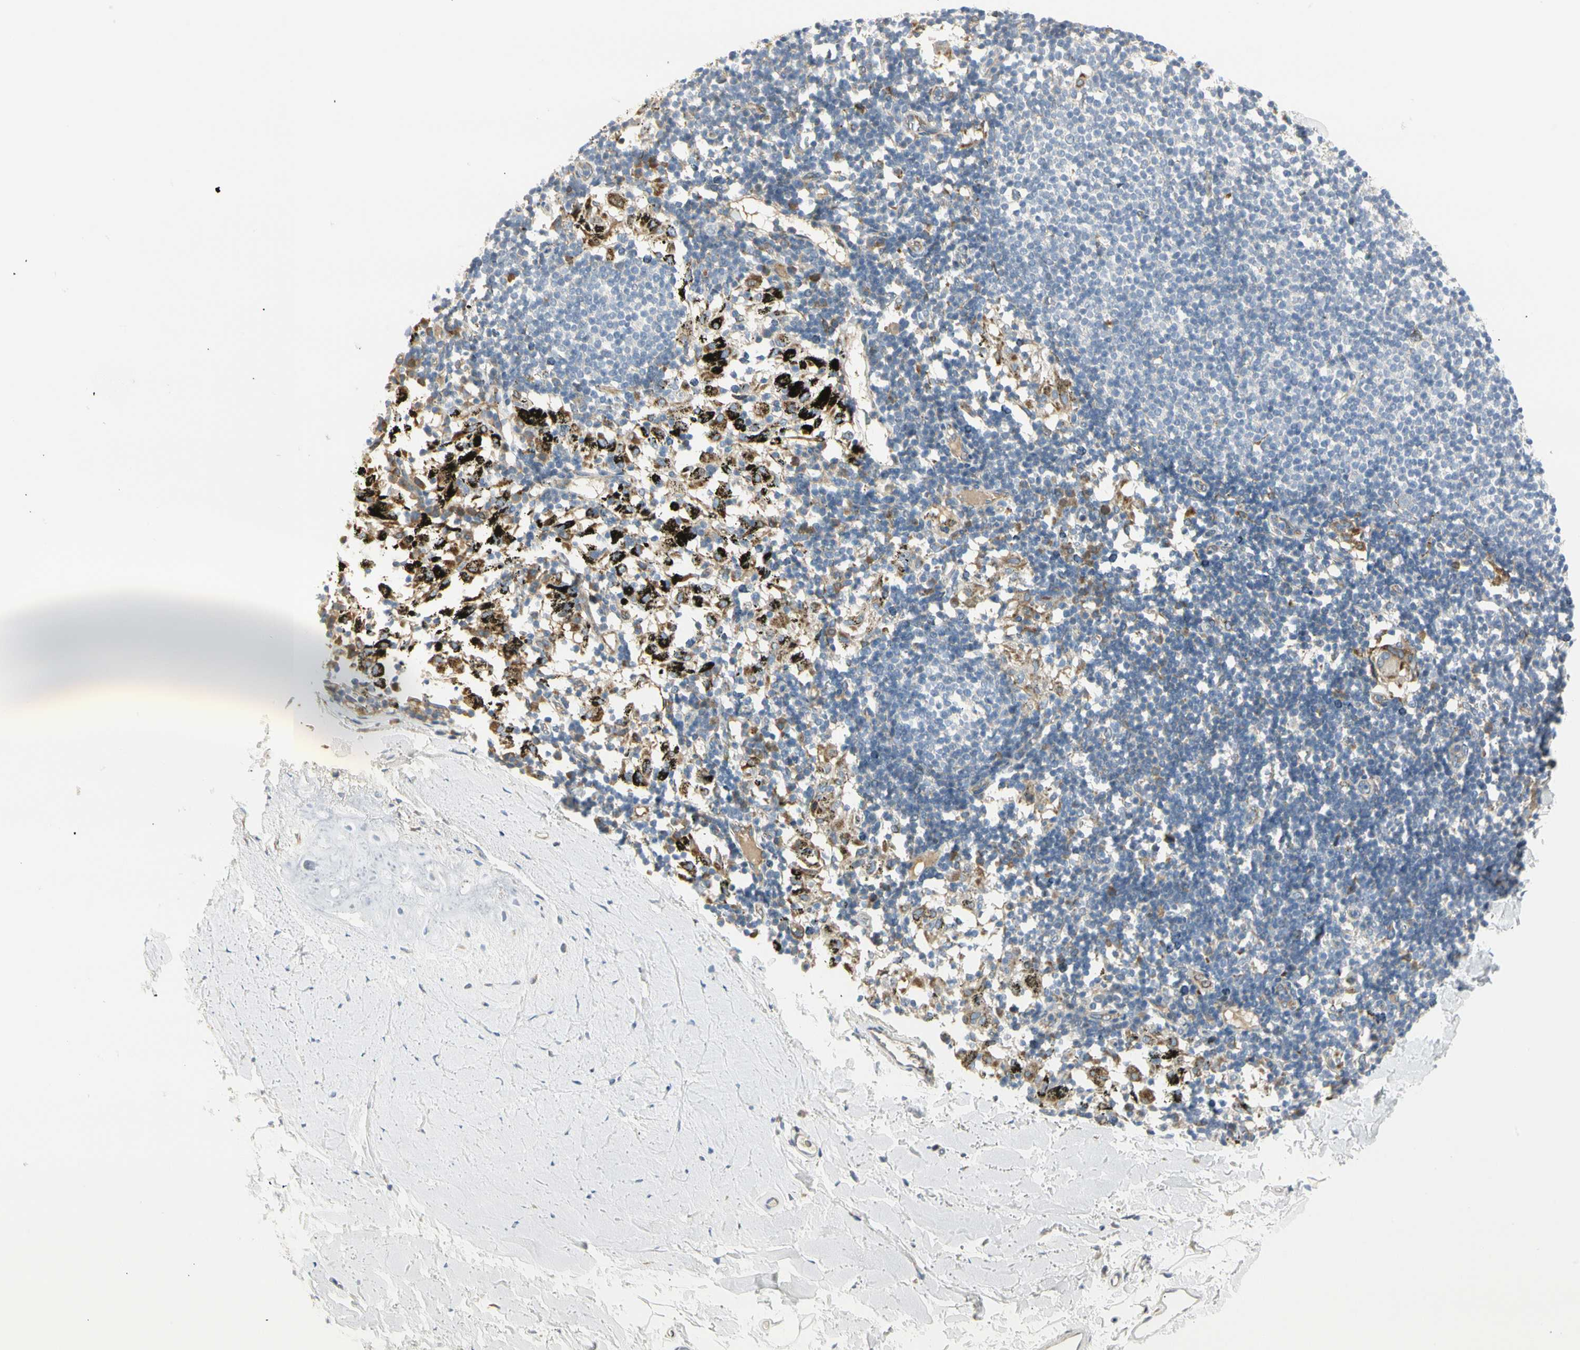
{"staining": {"intensity": "negative", "quantity": "none", "location": "none"}, "tissue": "adipose tissue", "cell_type": "Adipocytes", "image_type": "normal", "snomed": [{"axis": "morphology", "description": "Normal tissue, NOS"}, {"axis": "topography", "description": "Cartilage tissue"}, {"axis": "topography", "description": "Bronchus"}], "caption": "DAB immunohistochemical staining of benign human adipose tissue demonstrates no significant expression in adipocytes.", "gene": "TNFSF11", "patient": {"sex": "female", "age": 73}}